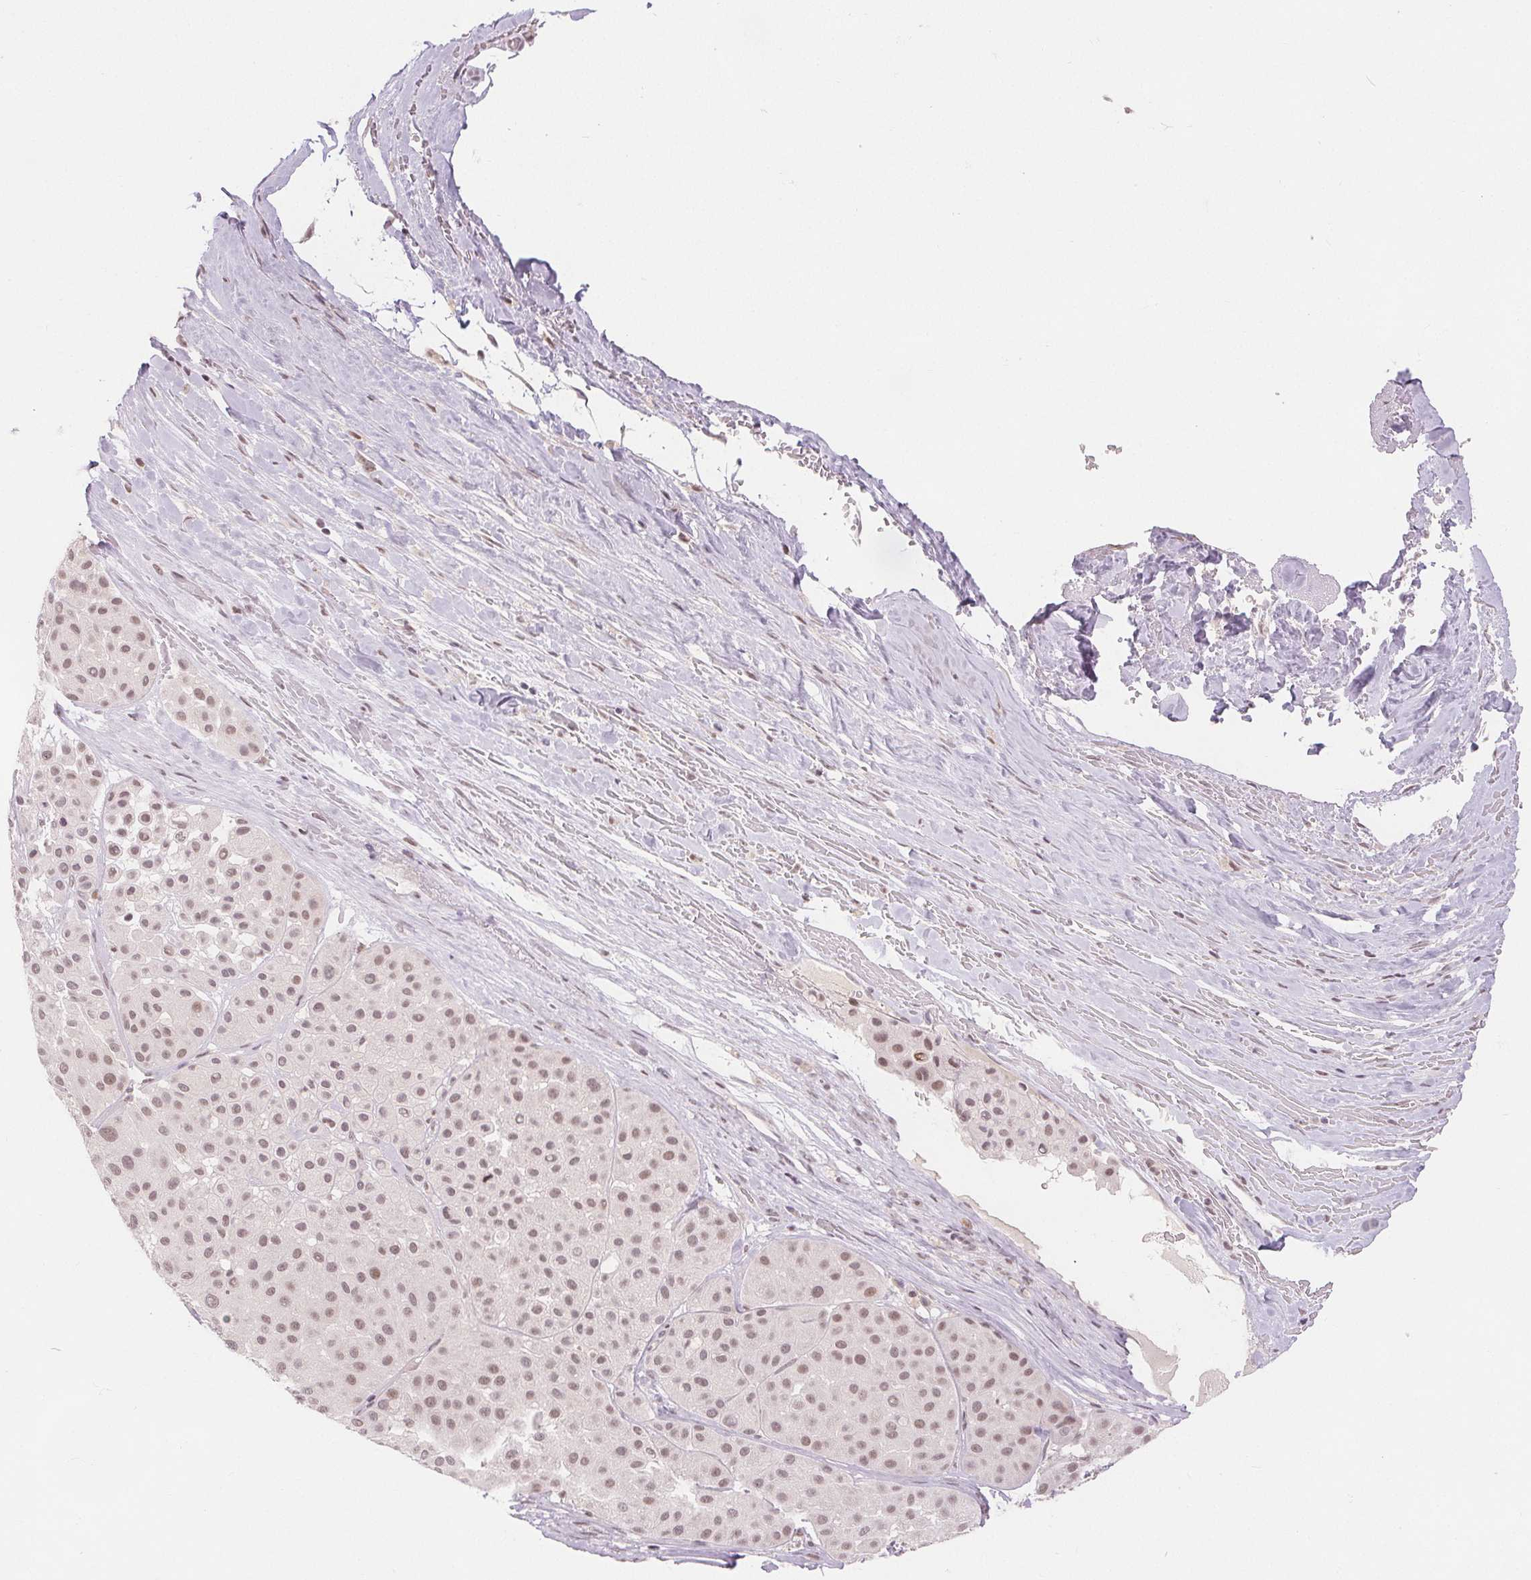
{"staining": {"intensity": "weak", "quantity": ">75%", "location": "nuclear"}, "tissue": "melanoma", "cell_type": "Tumor cells", "image_type": "cancer", "snomed": [{"axis": "morphology", "description": "Malignant melanoma, Metastatic site"}, {"axis": "topography", "description": "Smooth muscle"}], "caption": "This photomicrograph displays immunohistochemistry (IHC) staining of human melanoma, with low weak nuclear staining in about >75% of tumor cells.", "gene": "DEK", "patient": {"sex": "male", "age": 41}}